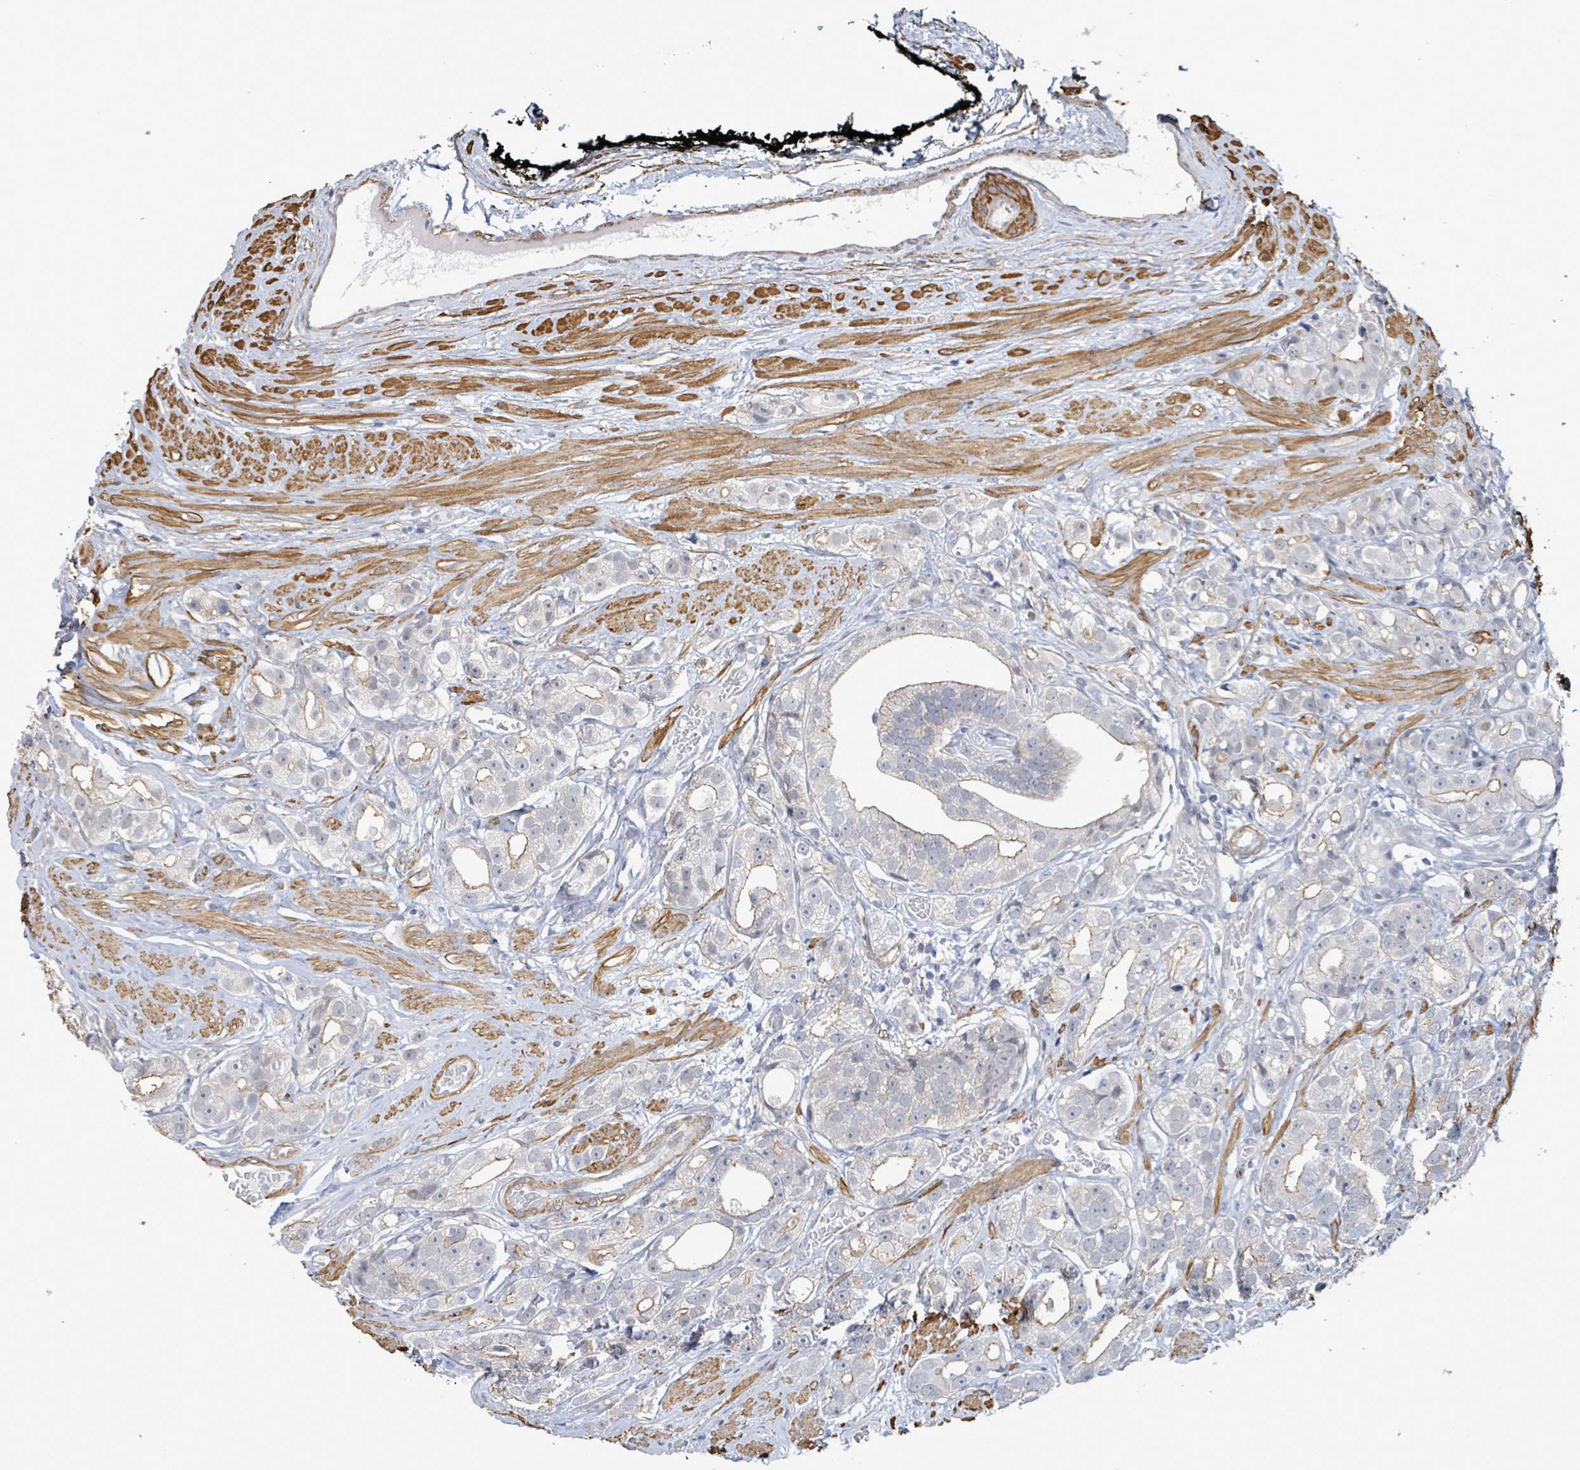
{"staining": {"intensity": "negative", "quantity": "none", "location": "none"}, "tissue": "prostate cancer", "cell_type": "Tumor cells", "image_type": "cancer", "snomed": [{"axis": "morphology", "description": "Adenocarcinoma, High grade"}, {"axis": "topography", "description": "Prostate"}], "caption": "Tumor cells are negative for brown protein staining in adenocarcinoma (high-grade) (prostate).", "gene": "DMRTC1B", "patient": {"sex": "male", "age": 71}}